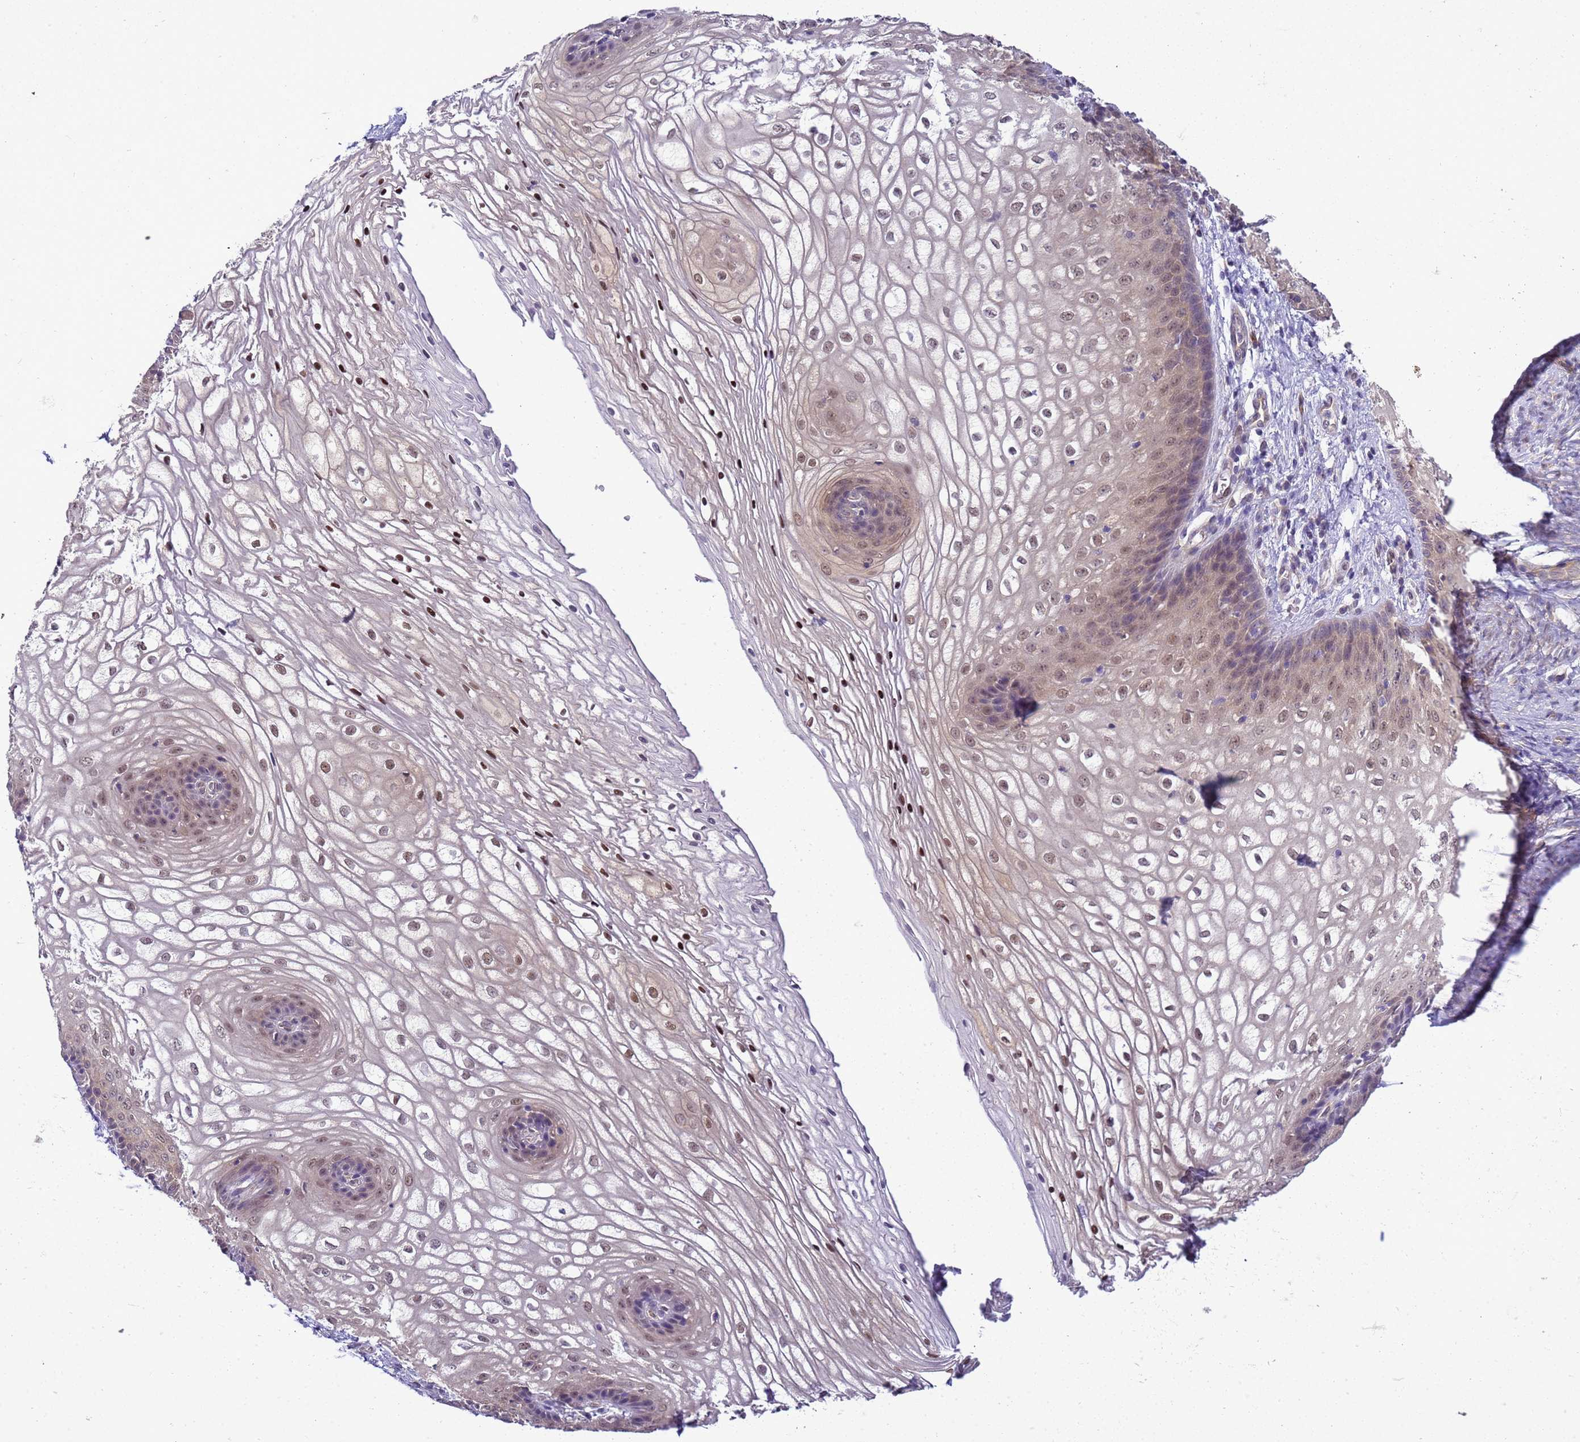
{"staining": {"intensity": "moderate", "quantity": "25%-75%", "location": "nuclear"}, "tissue": "vagina", "cell_type": "Squamous epithelial cells", "image_type": "normal", "snomed": [{"axis": "morphology", "description": "Normal tissue, NOS"}, {"axis": "topography", "description": "Vagina"}], "caption": "Protein analysis of benign vagina exhibits moderate nuclear expression in approximately 25%-75% of squamous epithelial cells.", "gene": "DDI2", "patient": {"sex": "female", "age": 34}}